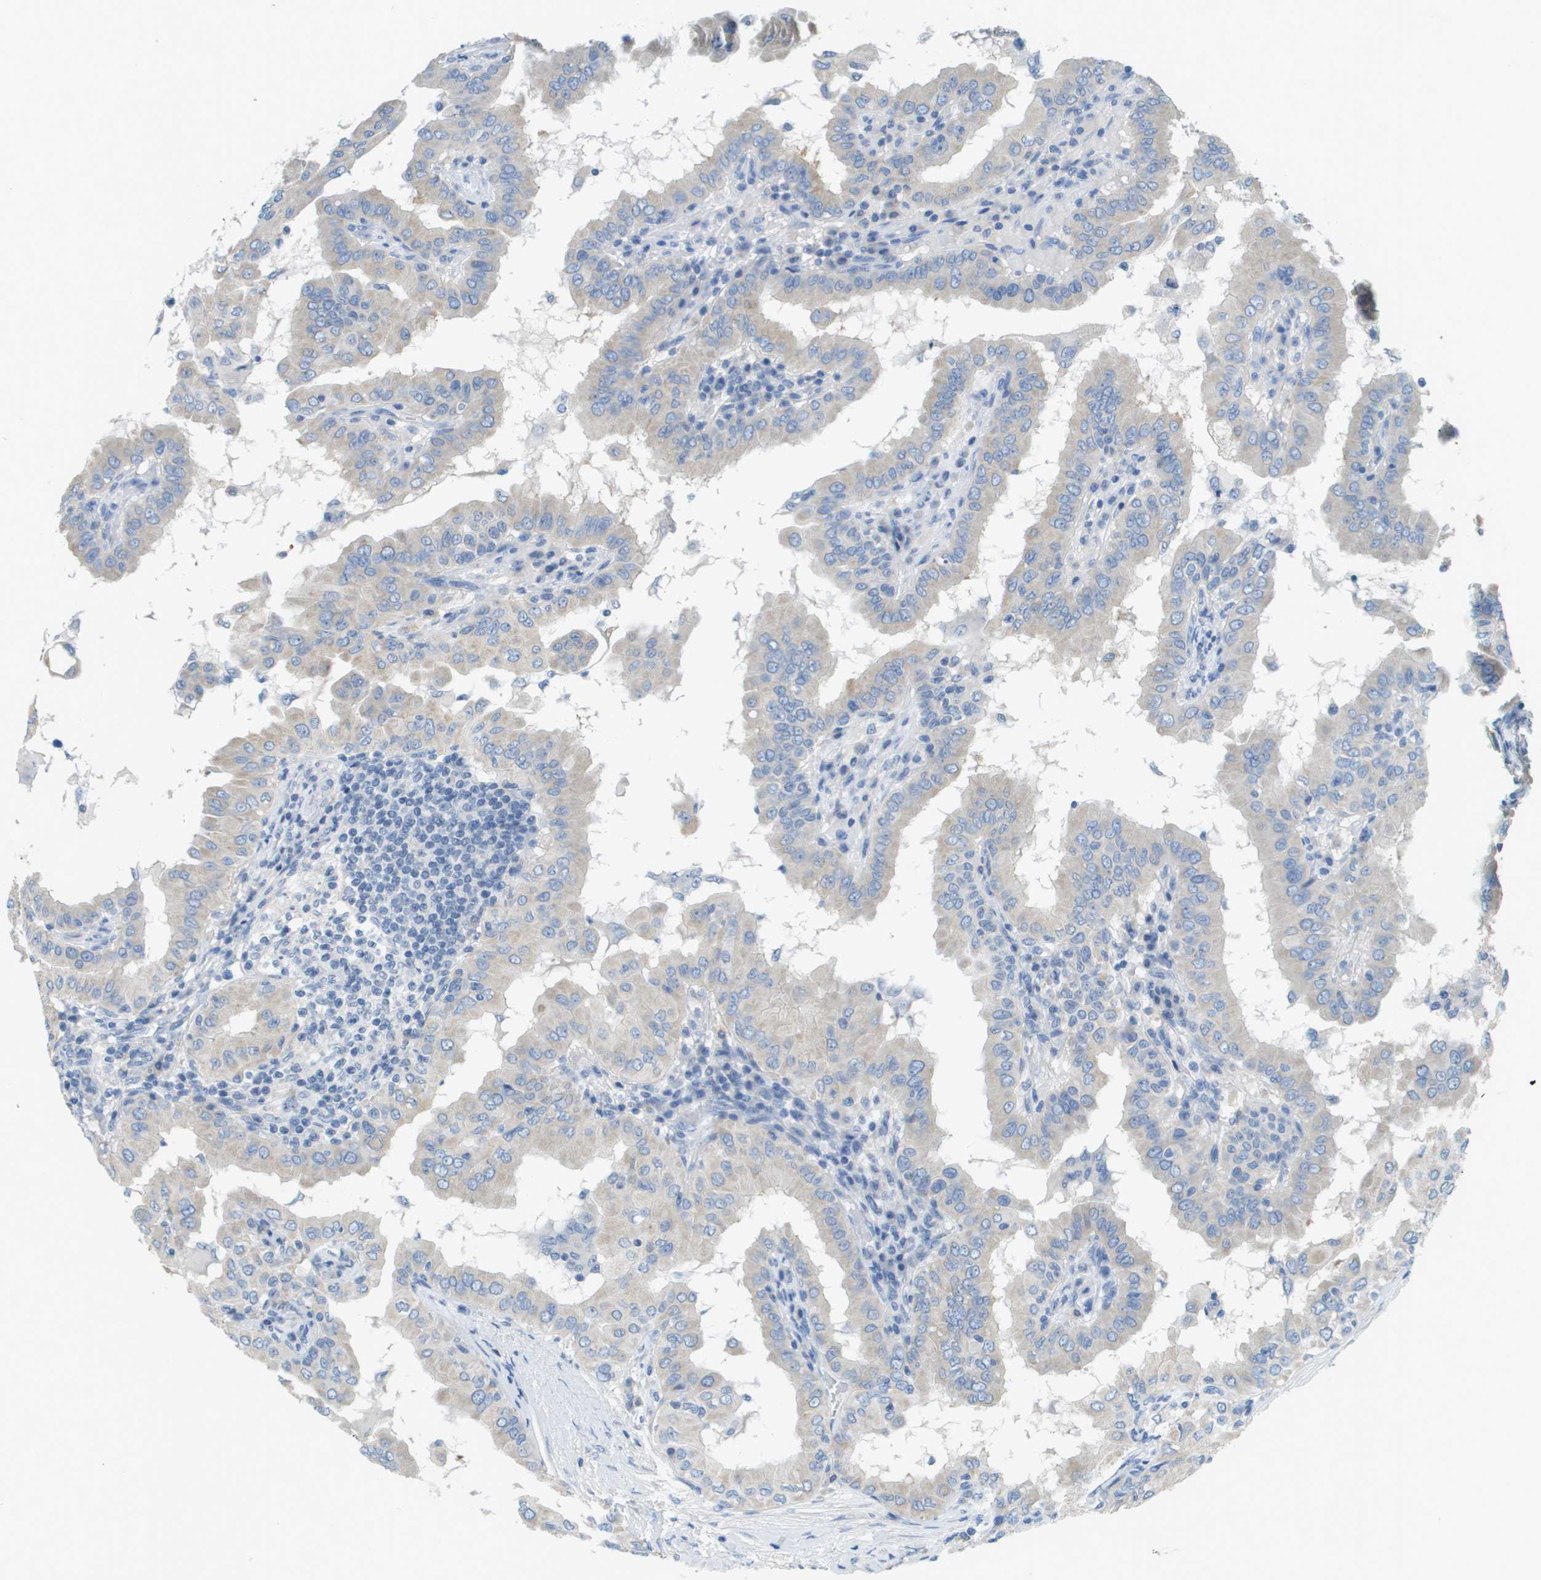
{"staining": {"intensity": "negative", "quantity": "none", "location": "none"}, "tissue": "thyroid cancer", "cell_type": "Tumor cells", "image_type": "cancer", "snomed": [{"axis": "morphology", "description": "Papillary adenocarcinoma, NOS"}, {"axis": "topography", "description": "Thyroid gland"}], "caption": "Immunohistochemistry histopathology image of neoplastic tissue: papillary adenocarcinoma (thyroid) stained with DAB exhibits no significant protein positivity in tumor cells.", "gene": "PTGDR2", "patient": {"sex": "male", "age": 33}}